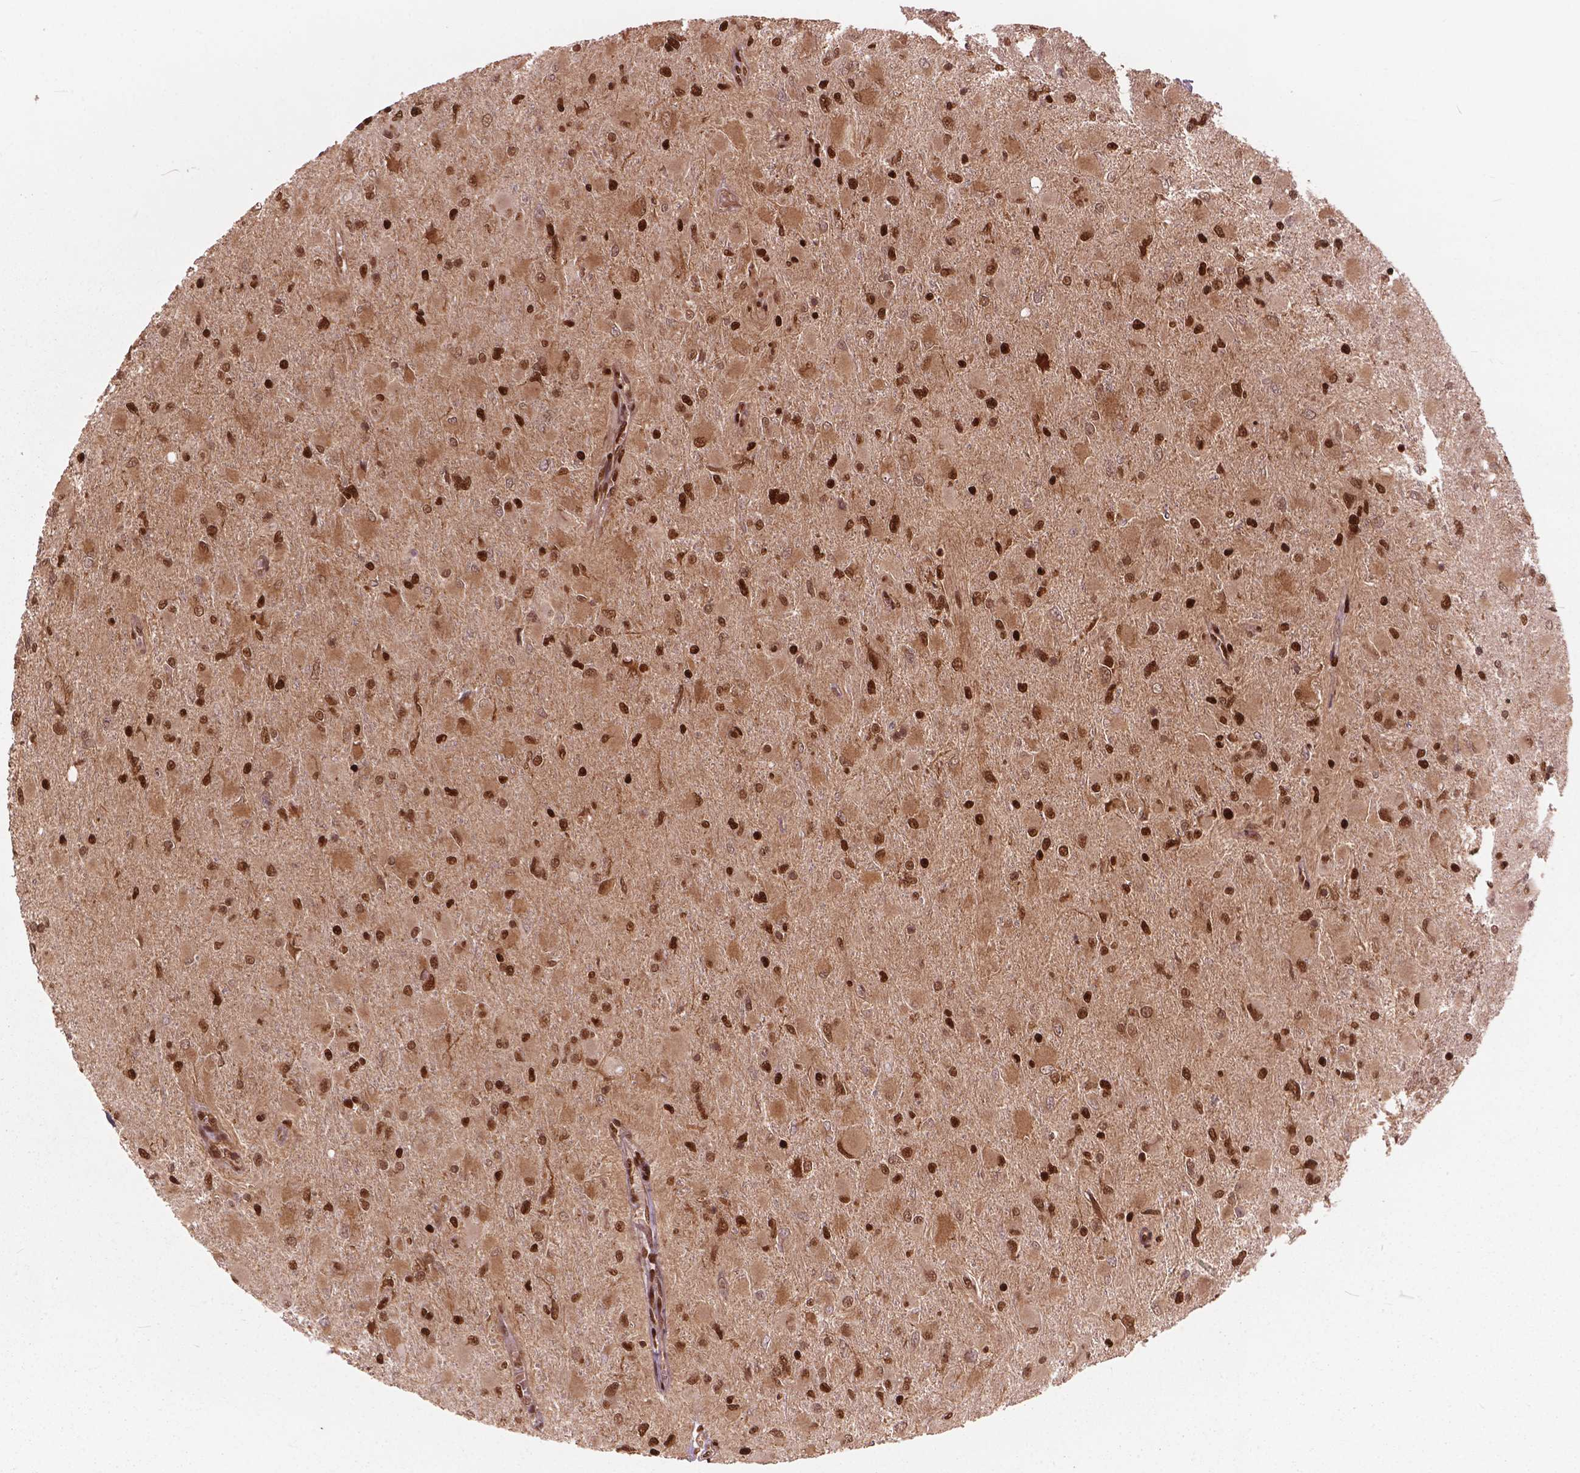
{"staining": {"intensity": "strong", "quantity": ">75%", "location": "nuclear"}, "tissue": "glioma", "cell_type": "Tumor cells", "image_type": "cancer", "snomed": [{"axis": "morphology", "description": "Glioma, malignant, High grade"}, {"axis": "topography", "description": "Cerebral cortex"}], "caption": "Protein staining reveals strong nuclear staining in approximately >75% of tumor cells in glioma. The protein is stained brown, and the nuclei are stained in blue (DAB (3,3'-diaminobenzidine) IHC with brightfield microscopy, high magnification).", "gene": "ANP32B", "patient": {"sex": "female", "age": 36}}